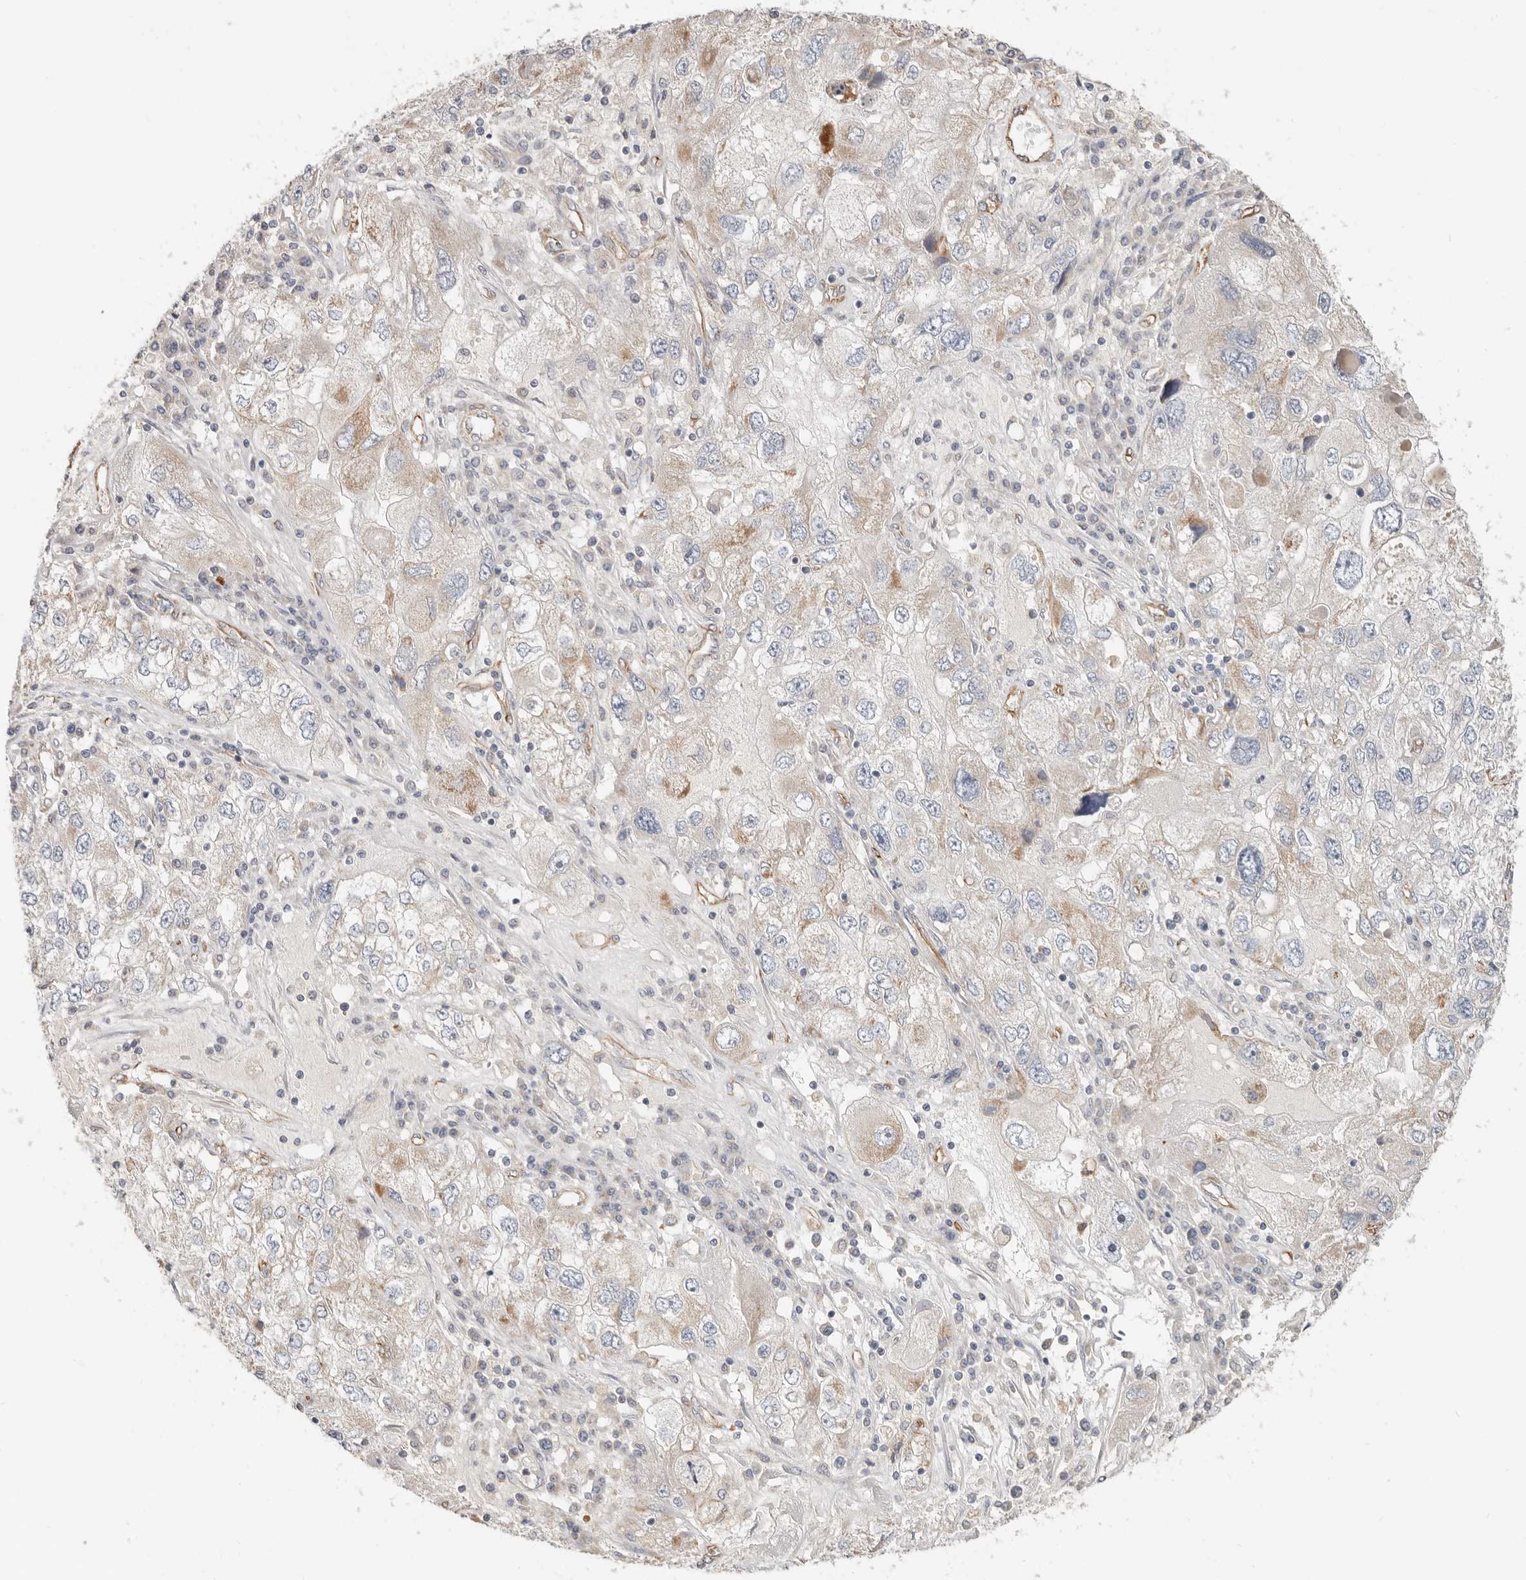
{"staining": {"intensity": "weak", "quantity": "25%-75%", "location": "cytoplasmic/membranous"}, "tissue": "endometrial cancer", "cell_type": "Tumor cells", "image_type": "cancer", "snomed": [{"axis": "morphology", "description": "Adenocarcinoma, NOS"}, {"axis": "topography", "description": "Endometrium"}], "caption": "Endometrial adenocarcinoma was stained to show a protein in brown. There is low levels of weak cytoplasmic/membranous staining in approximately 25%-75% of tumor cells. (DAB = brown stain, brightfield microscopy at high magnification).", "gene": "SPRING1", "patient": {"sex": "female", "age": 49}}